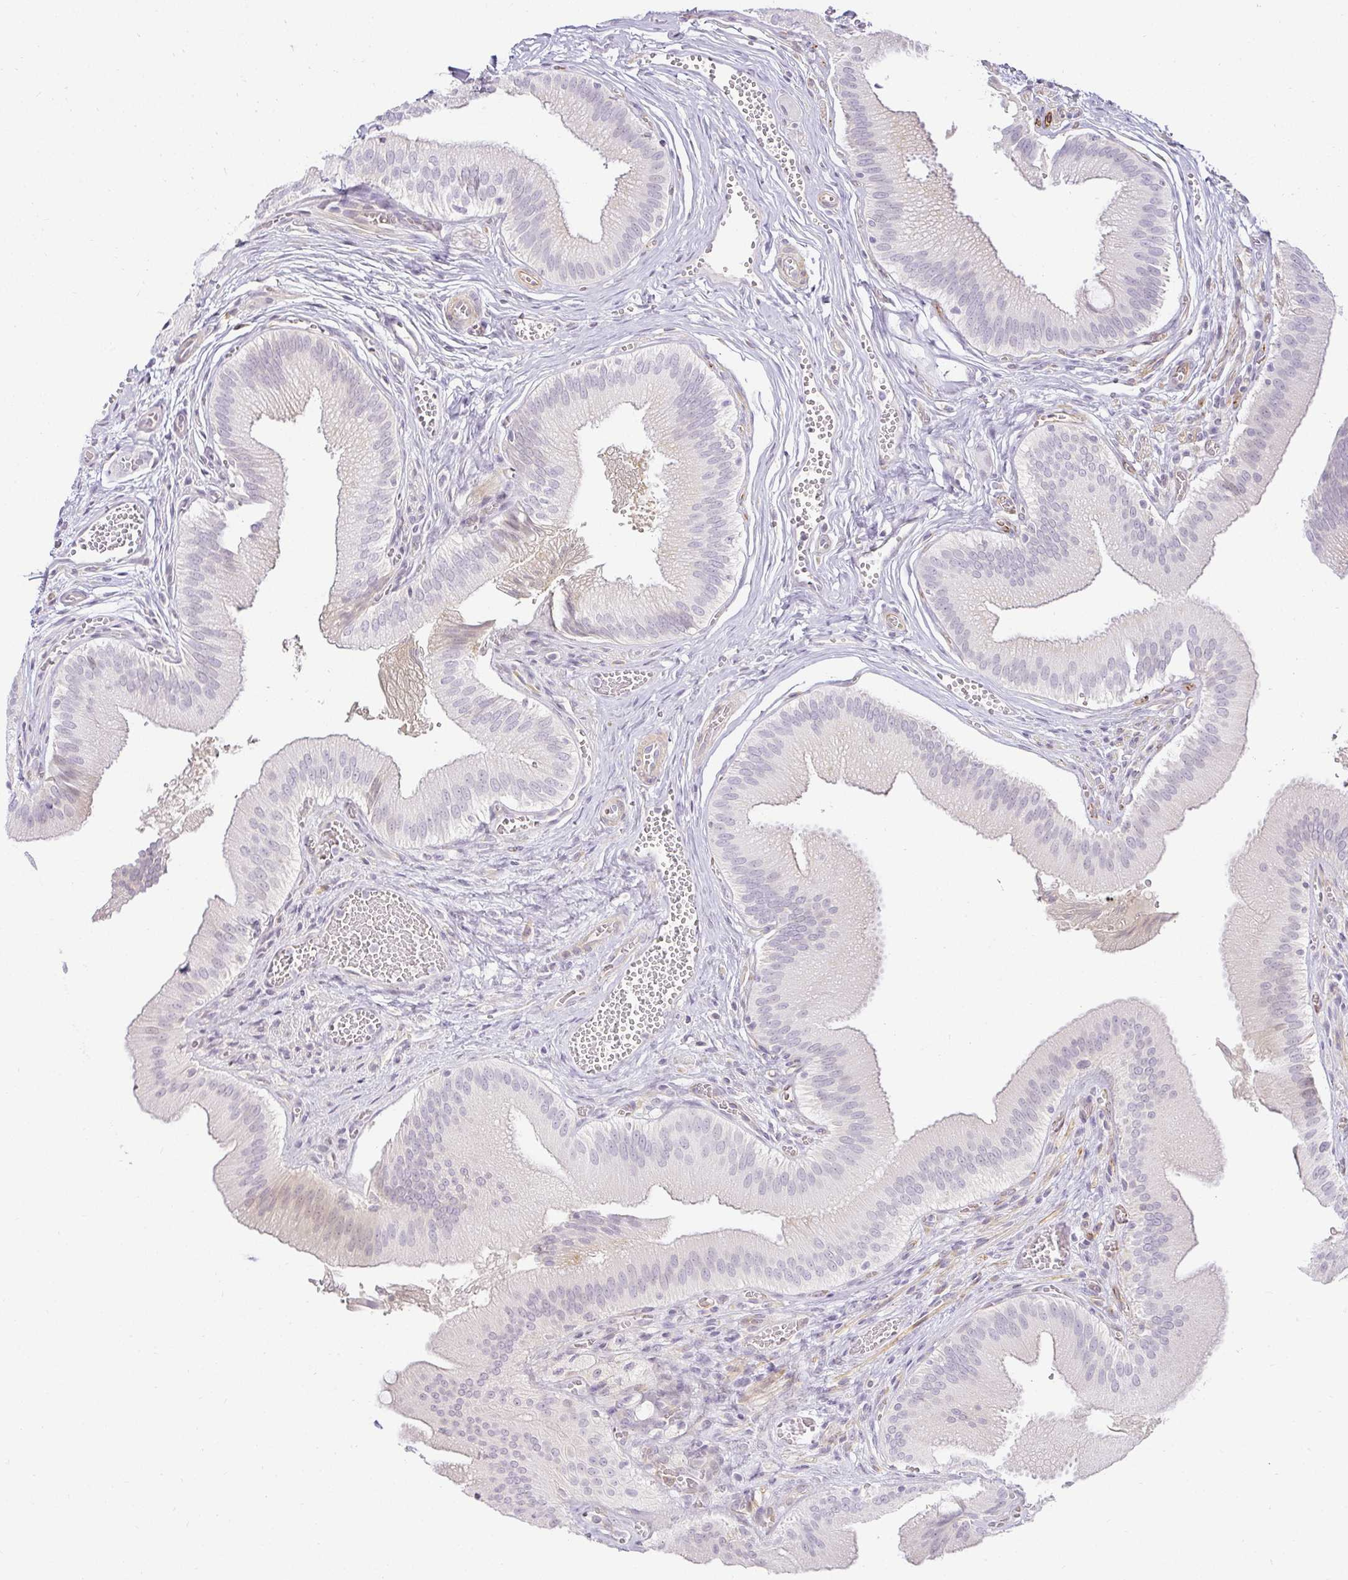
{"staining": {"intensity": "negative", "quantity": "none", "location": "none"}, "tissue": "gallbladder", "cell_type": "Glandular cells", "image_type": "normal", "snomed": [{"axis": "morphology", "description": "Normal tissue, NOS"}, {"axis": "topography", "description": "Gallbladder"}], "caption": "This is an IHC micrograph of normal human gallbladder. There is no staining in glandular cells.", "gene": "ACAN", "patient": {"sex": "male", "age": 17}}